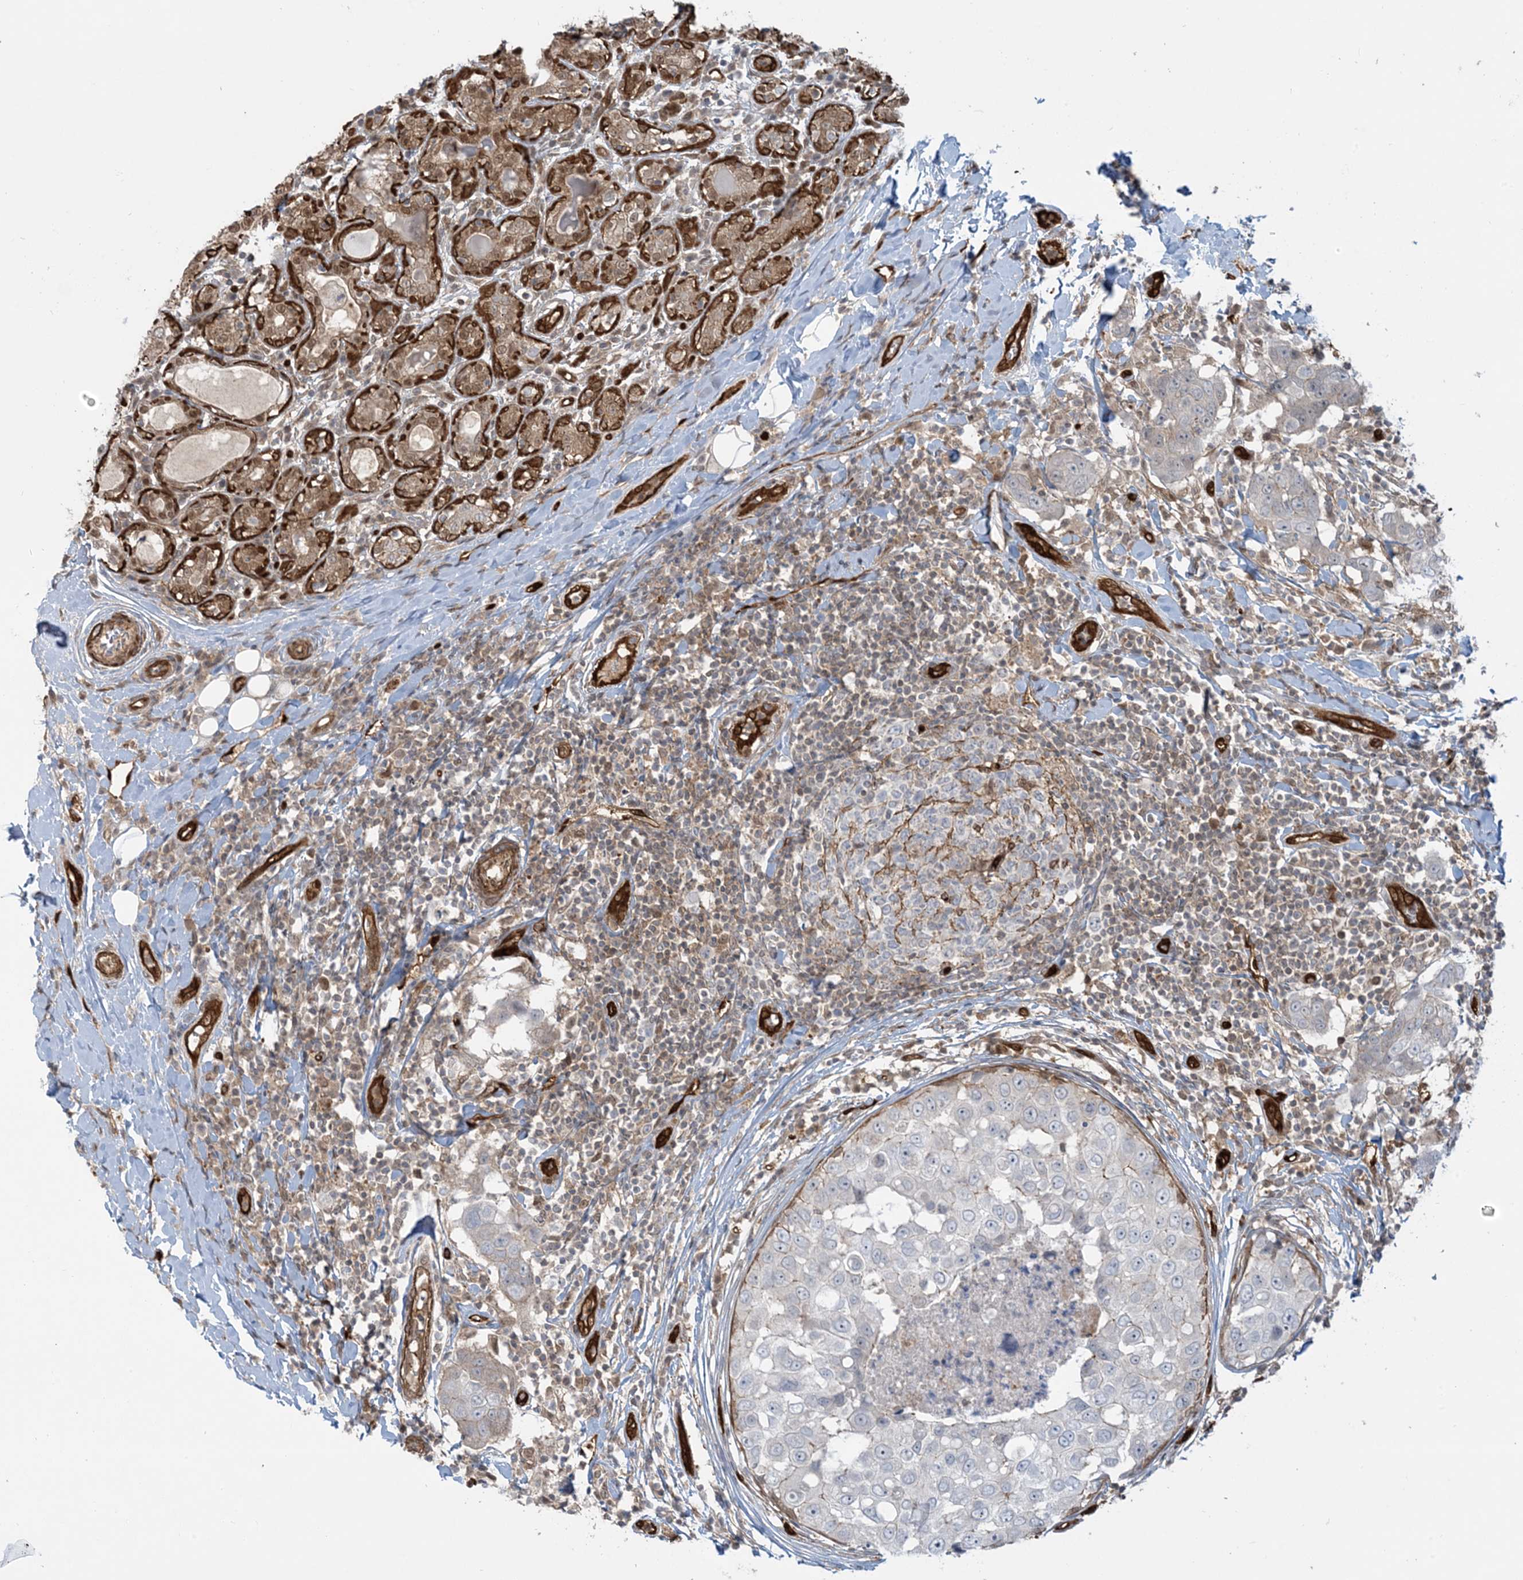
{"staining": {"intensity": "negative", "quantity": "none", "location": "none"}, "tissue": "breast cancer", "cell_type": "Tumor cells", "image_type": "cancer", "snomed": [{"axis": "morphology", "description": "Duct carcinoma"}, {"axis": "topography", "description": "Breast"}], "caption": "Tumor cells are negative for brown protein staining in breast cancer.", "gene": "PPM1F", "patient": {"sex": "female", "age": 27}}